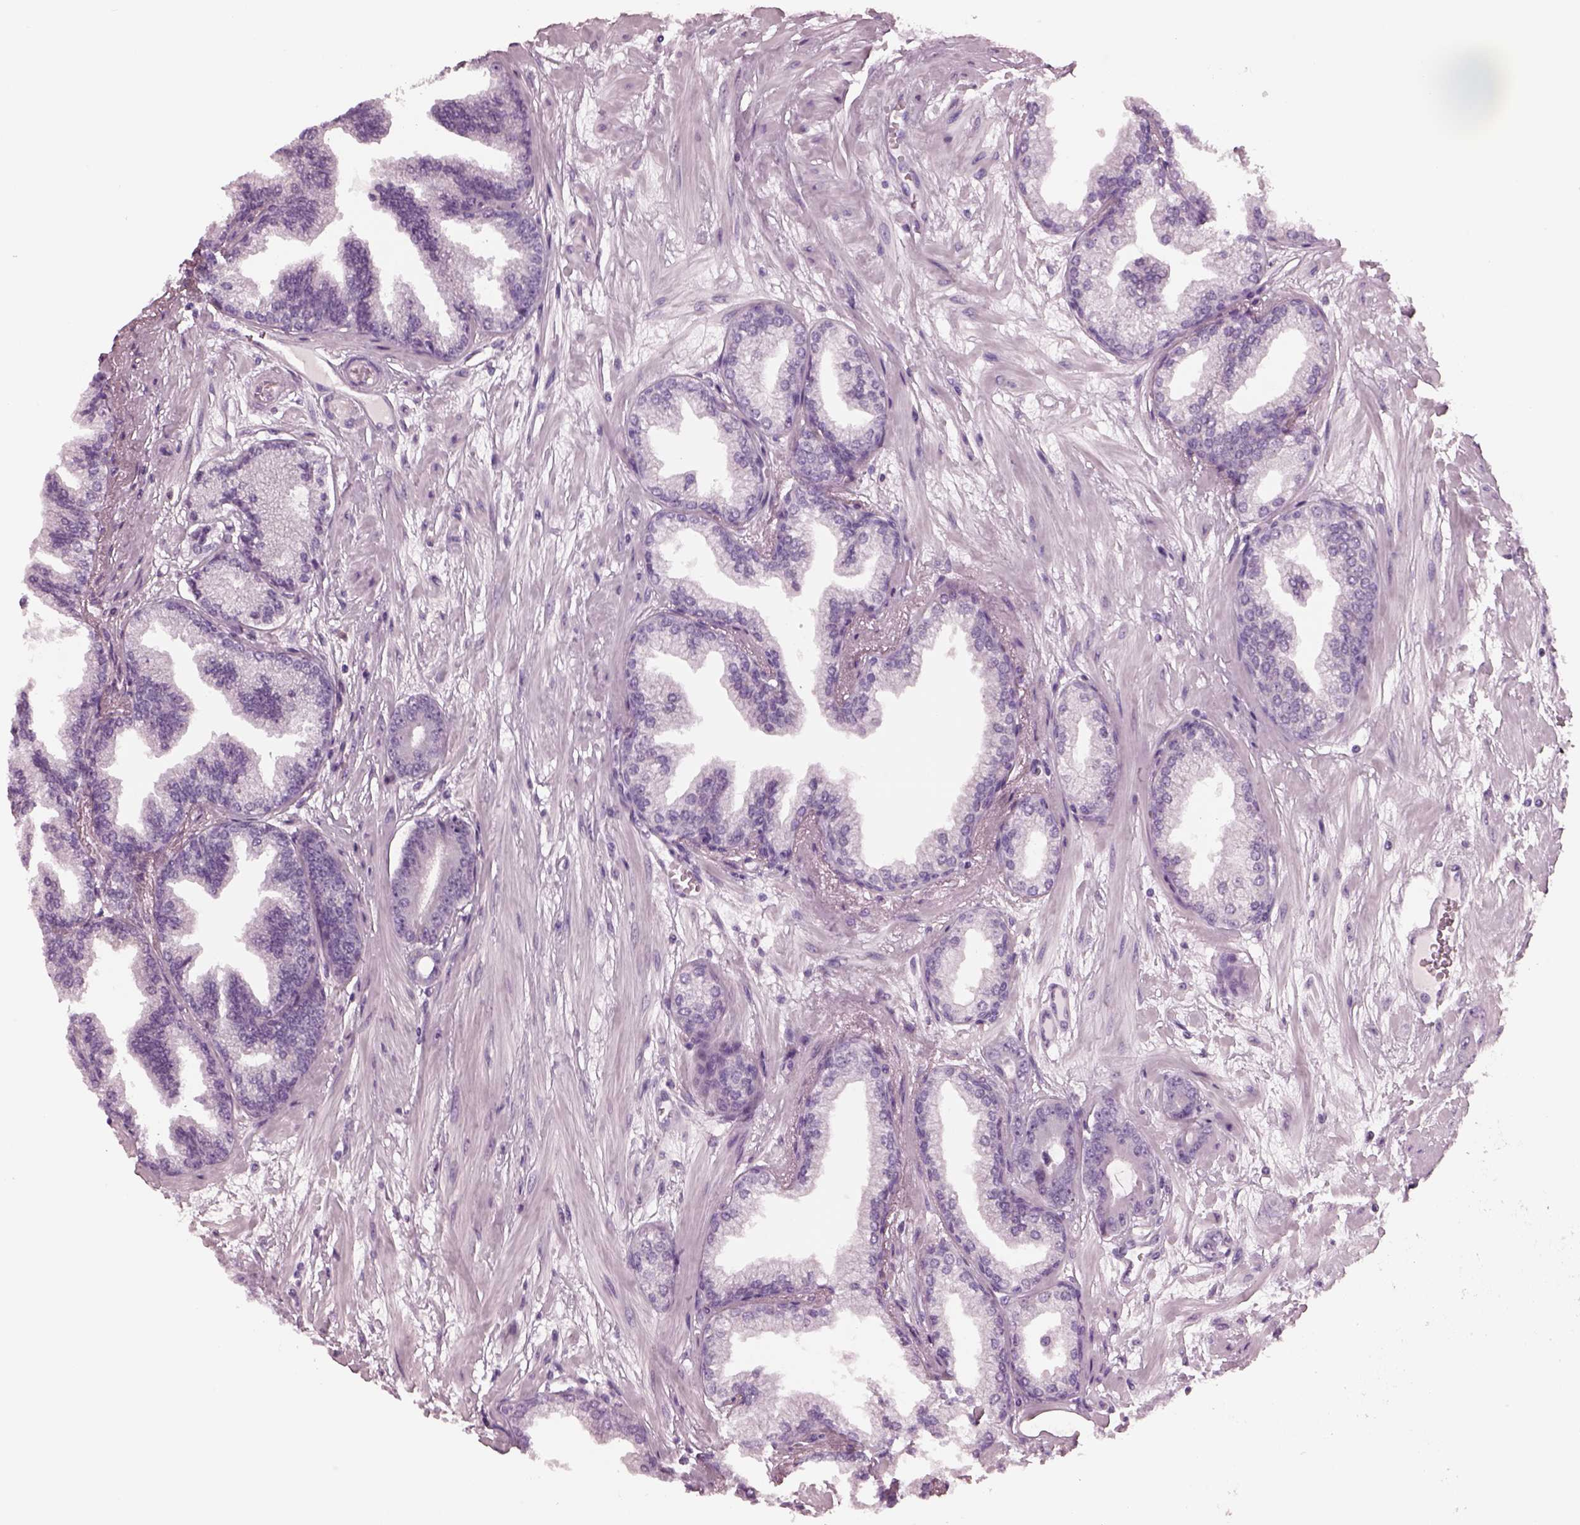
{"staining": {"intensity": "negative", "quantity": "none", "location": "none"}, "tissue": "prostate cancer", "cell_type": "Tumor cells", "image_type": "cancer", "snomed": [{"axis": "morphology", "description": "Adenocarcinoma, Low grade"}, {"axis": "topography", "description": "Prostate"}], "caption": "IHC histopathology image of neoplastic tissue: prostate cancer (adenocarcinoma (low-grade)) stained with DAB (3,3'-diaminobenzidine) shows no significant protein staining in tumor cells.", "gene": "CYLC1", "patient": {"sex": "male", "age": 64}}